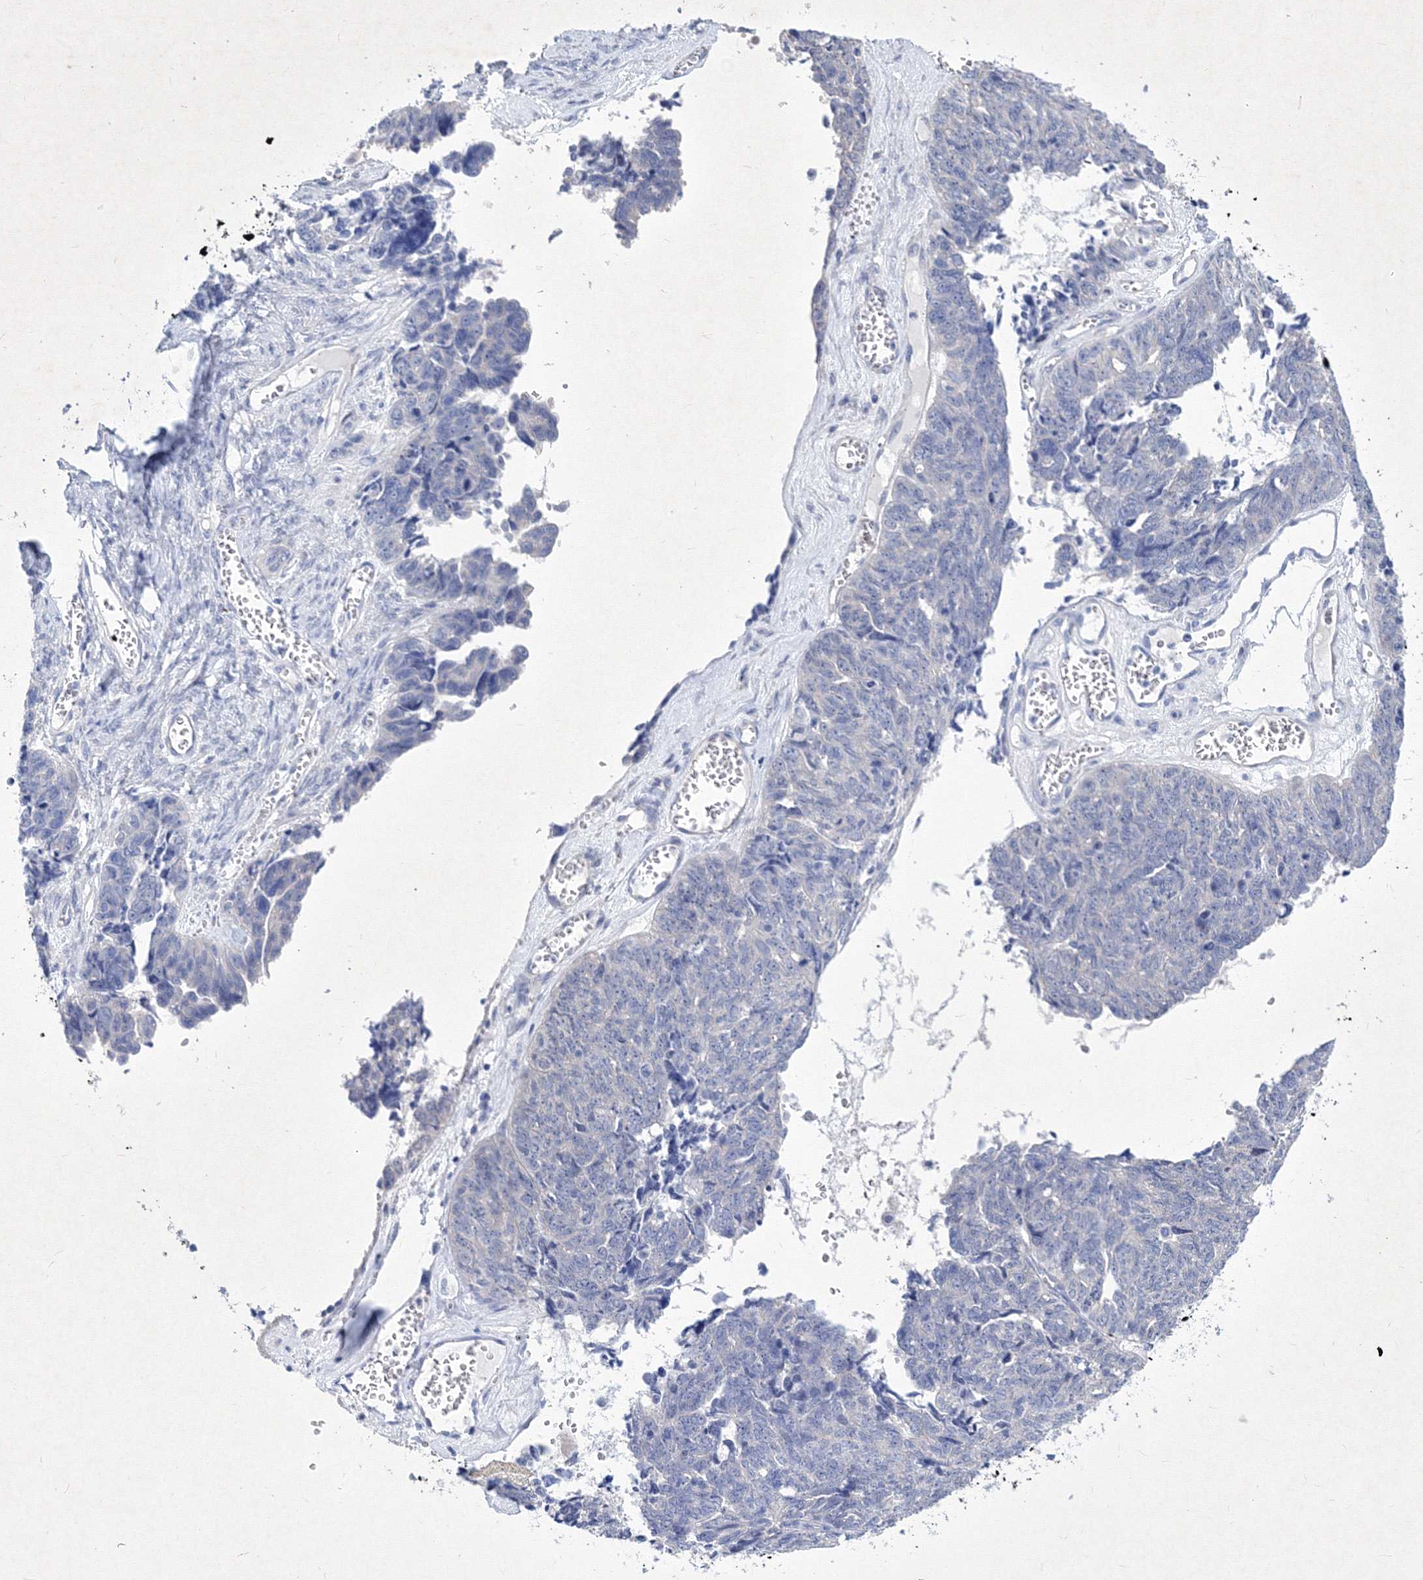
{"staining": {"intensity": "negative", "quantity": "none", "location": "none"}, "tissue": "ovarian cancer", "cell_type": "Tumor cells", "image_type": "cancer", "snomed": [{"axis": "morphology", "description": "Cystadenocarcinoma, serous, NOS"}, {"axis": "topography", "description": "Ovary"}], "caption": "Ovarian serous cystadenocarcinoma was stained to show a protein in brown. There is no significant expression in tumor cells. Nuclei are stained in blue.", "gene": "GPN1", "patient": {"sex": "female", "age": 79}}